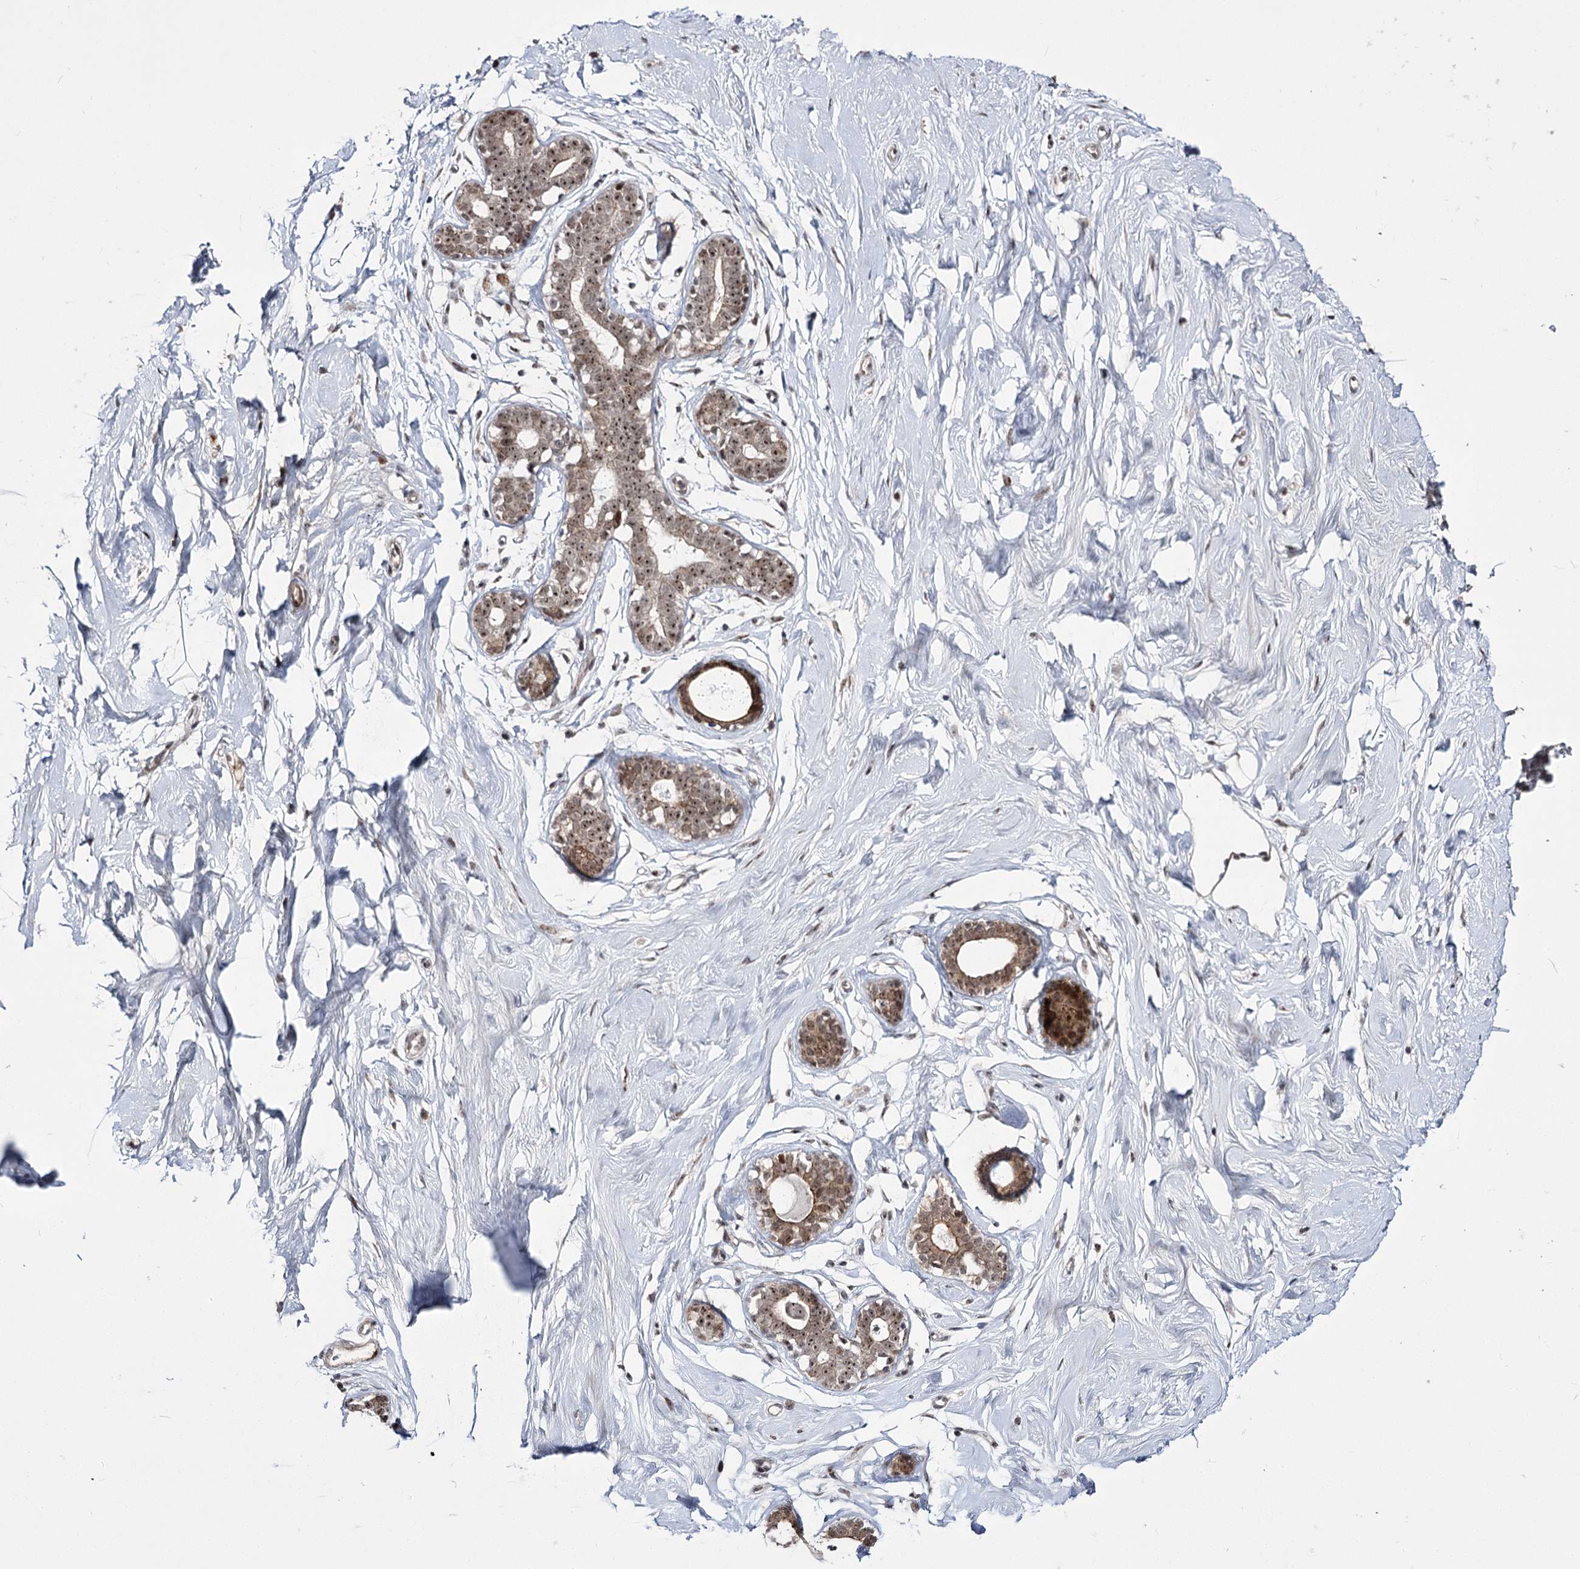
{"staining": {"intensity": "weak", "quantity": "25%-75%", "location": "nuclear"}, "tissue": "breast", "cell_type": "Adipocytes", "image_type": "normal", "snomed": [{"axis": "morphology", "description": "Normal tissue, NOS"}, {"axis": "morphology", "description": "Adenoma, NOS"}, {"axis": "topography", "description": "Breast"}], "caption": "Weak nuclear protein expression is seen in about 25%-75% of adipocytes in breast. The protein of interest is shown in brown color, while the nuclei are stained blue.", "gene": "STOX1", "patient": {"sex": "female", "age": 23}}